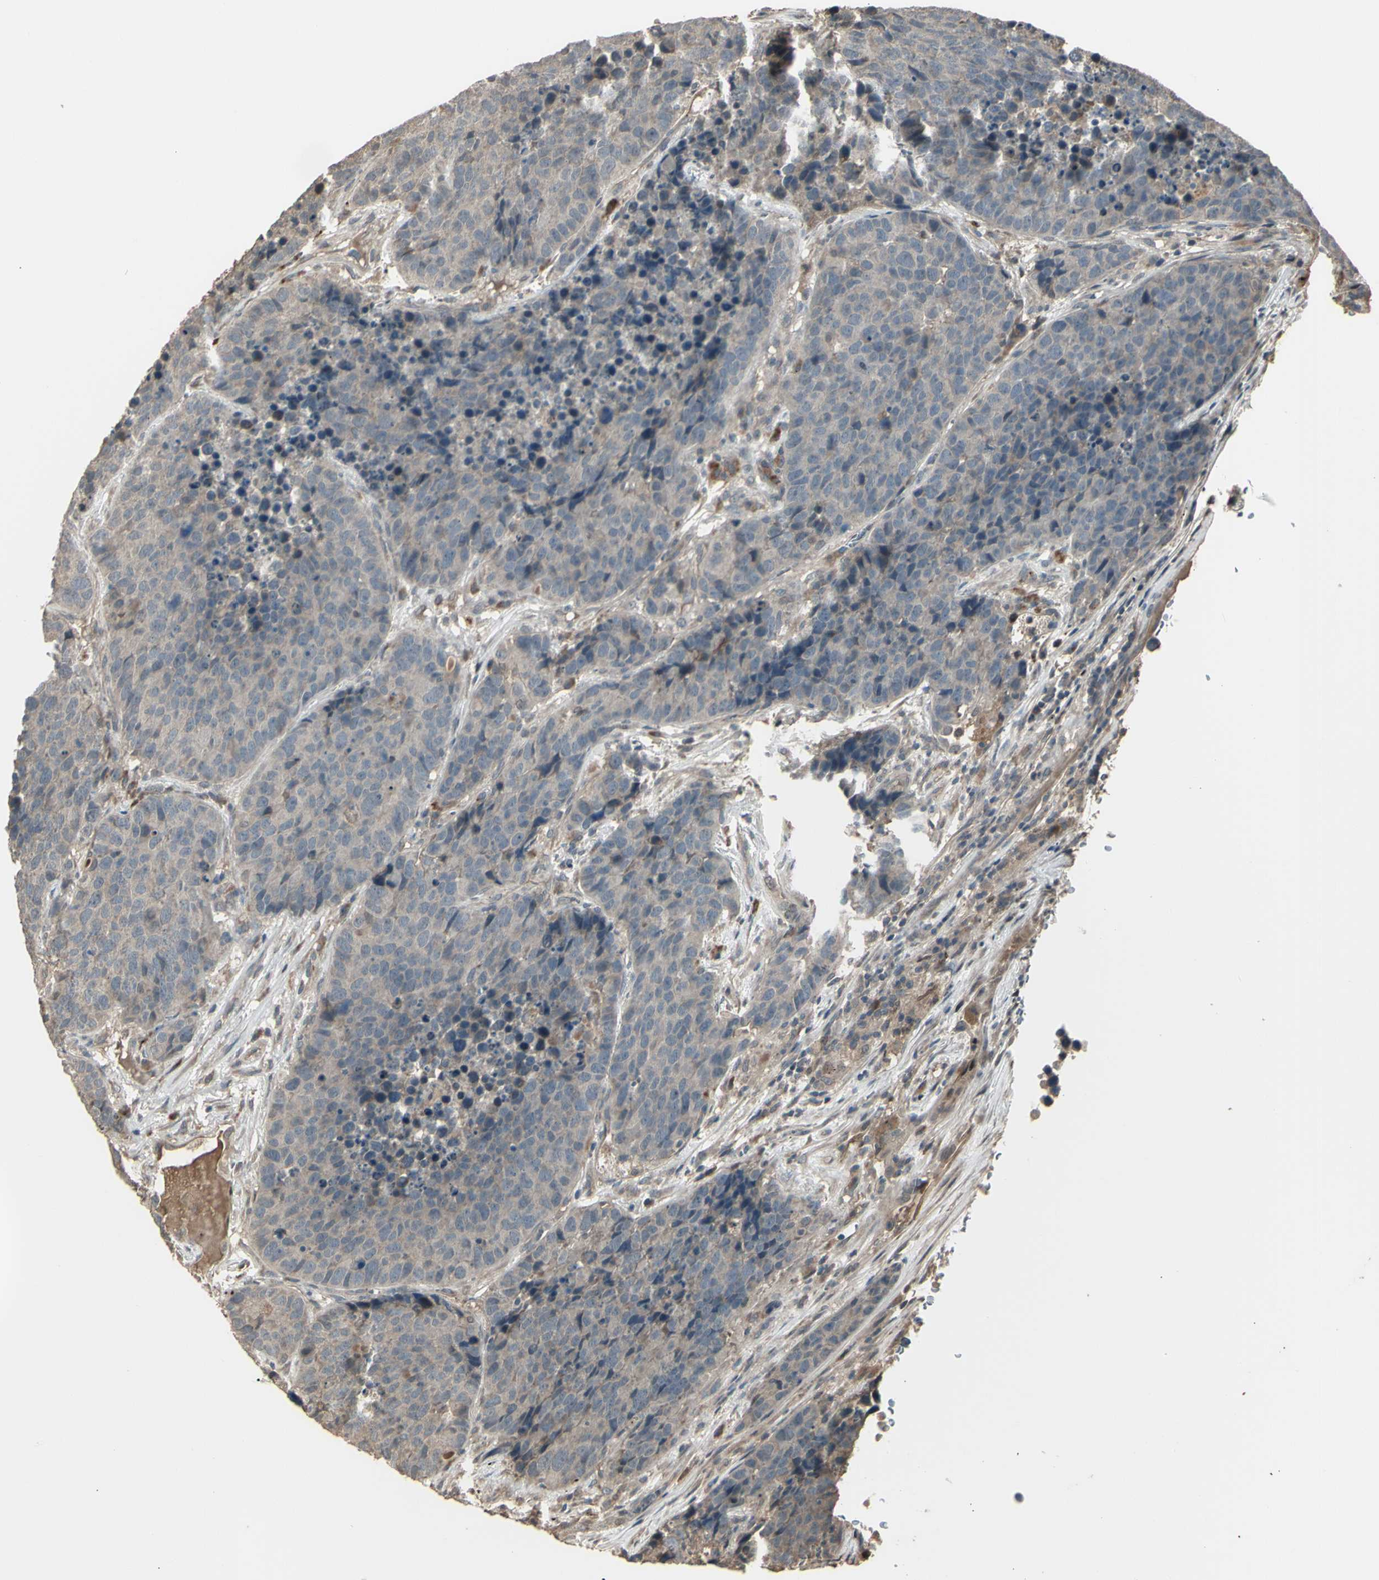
{"staining": {"intensity": "weak", "quantity": ">75%", "location": "cytoplasmic/membranous"}, "tissue": "carcinoid", "cell_type": "Tumor cells", "image_type": "cancer", "snomed": [{"axis": "morphology", "description": "Carcinoid, malignant, NOS"}, {"axis": "topography", "description": "Lung"}], "caption": "This micrograph demonstrates immunohistochemistry staining of carcinoid, with low weak cytoplasmic/membranous expression in about >75% of tumor cells.", "gene": "GNAS", "patient": {"sex": "male", "age": 60}}